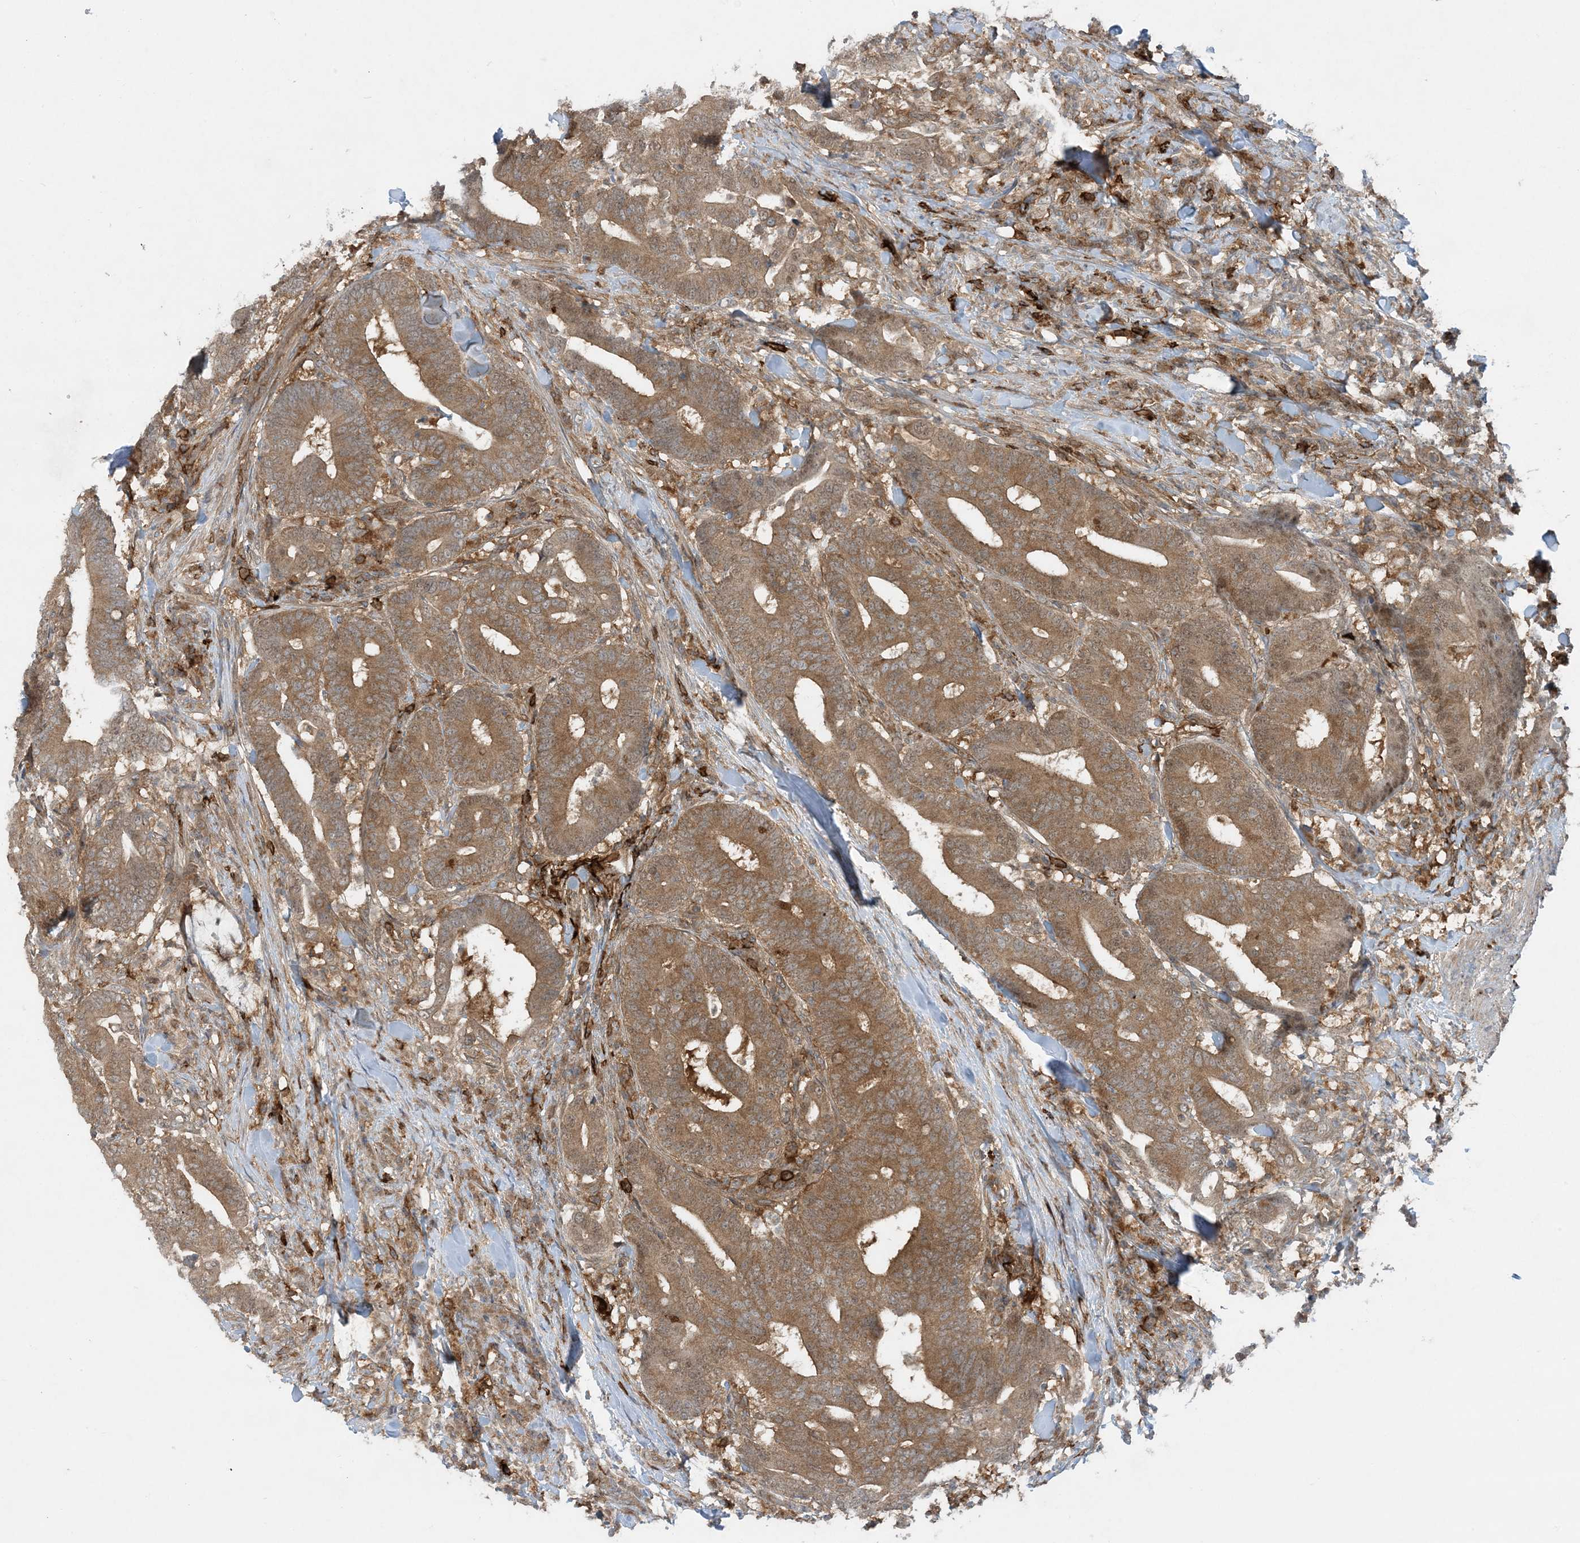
{"staining": {"intensity": "moderate", "quantity": ">75%", "location": "cytoplasmic/membranous"}, "tissue": "colorectal cancer", "cell_type": "Tumor cells", "image_type": "cancer", "snomed": [{"axis": "morphology", "description": "Adenocarcinoma, NOS"}, {"axis": "topography", "description": "Colon"}], "caption": "Tumor cells demonstrate moderate cytoplasmic/membranous positivity in about >75% of cells in adenocarcinoma (colorectal). (Stains: DAB (3,3'-diaminobenzidine) in brown, nuclei in blue, Microscopy: brightfield microscopy at high magnification).", "gene": "STAM2", "patient": {"sex": "female", "age": 66}}